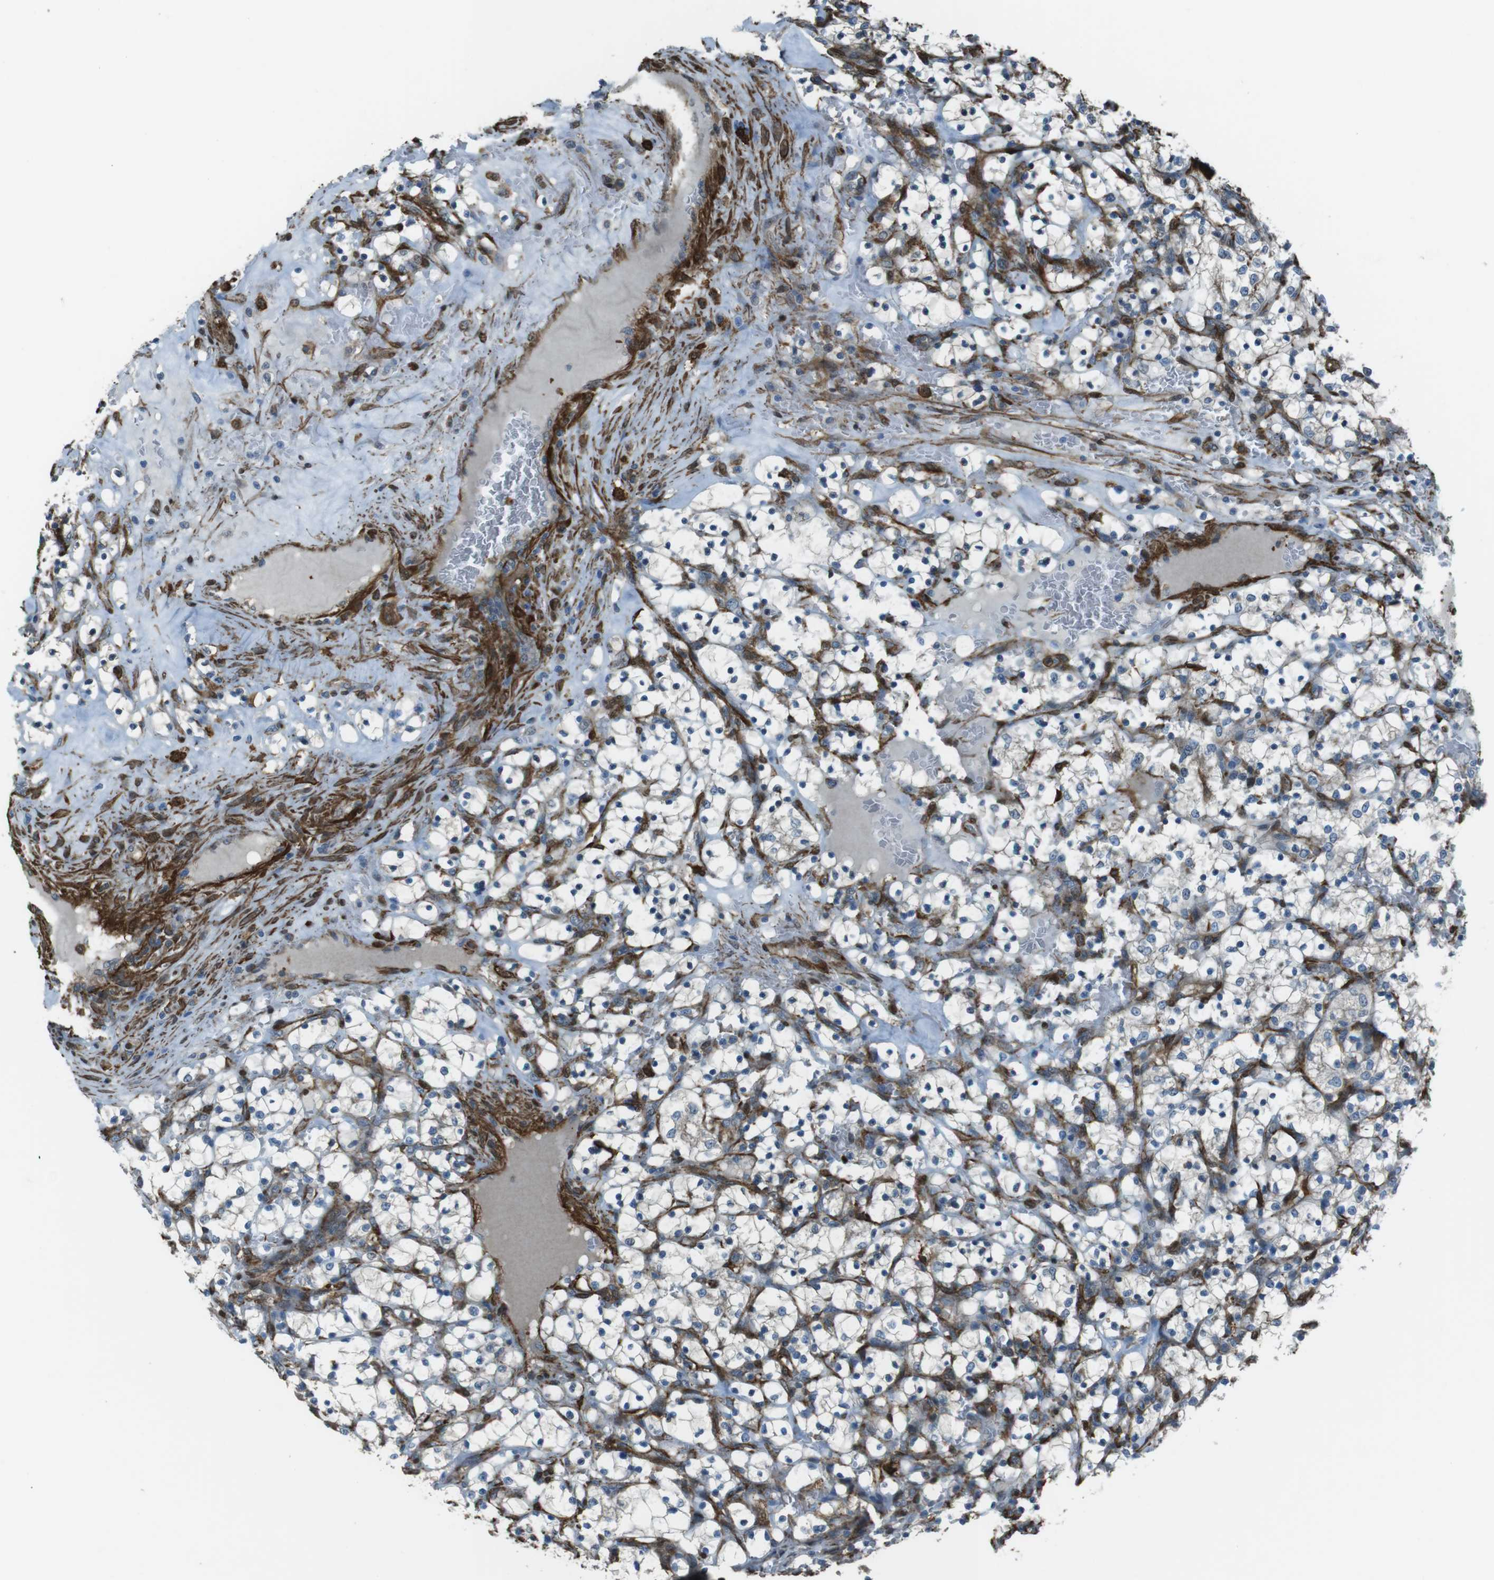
{"staining": {"intensity": "negative", "quantity": "none", "location": "none"}, "tissue": "renal cancer", "cell_type": "Tumor cells", "image_type": "cancer", "snomed": [{"axis": "morphology", "description": "Adenocarcinoma, NOS"}, {"axis": "topography", "description": "Kidney"}], "caption": "A high-resolution histopathology image shows immunohistochemistry staining of renal adenocarcinoma, which reveals no significant positivity in tumor cells. (DAB (3,3'-diaminobenzidine) immunohistochemistry (IHC) visualized using brightfield microscopy, high magnification).", "gene": "SFT2D1", "patient": {"sex": "female", "age": 69}}